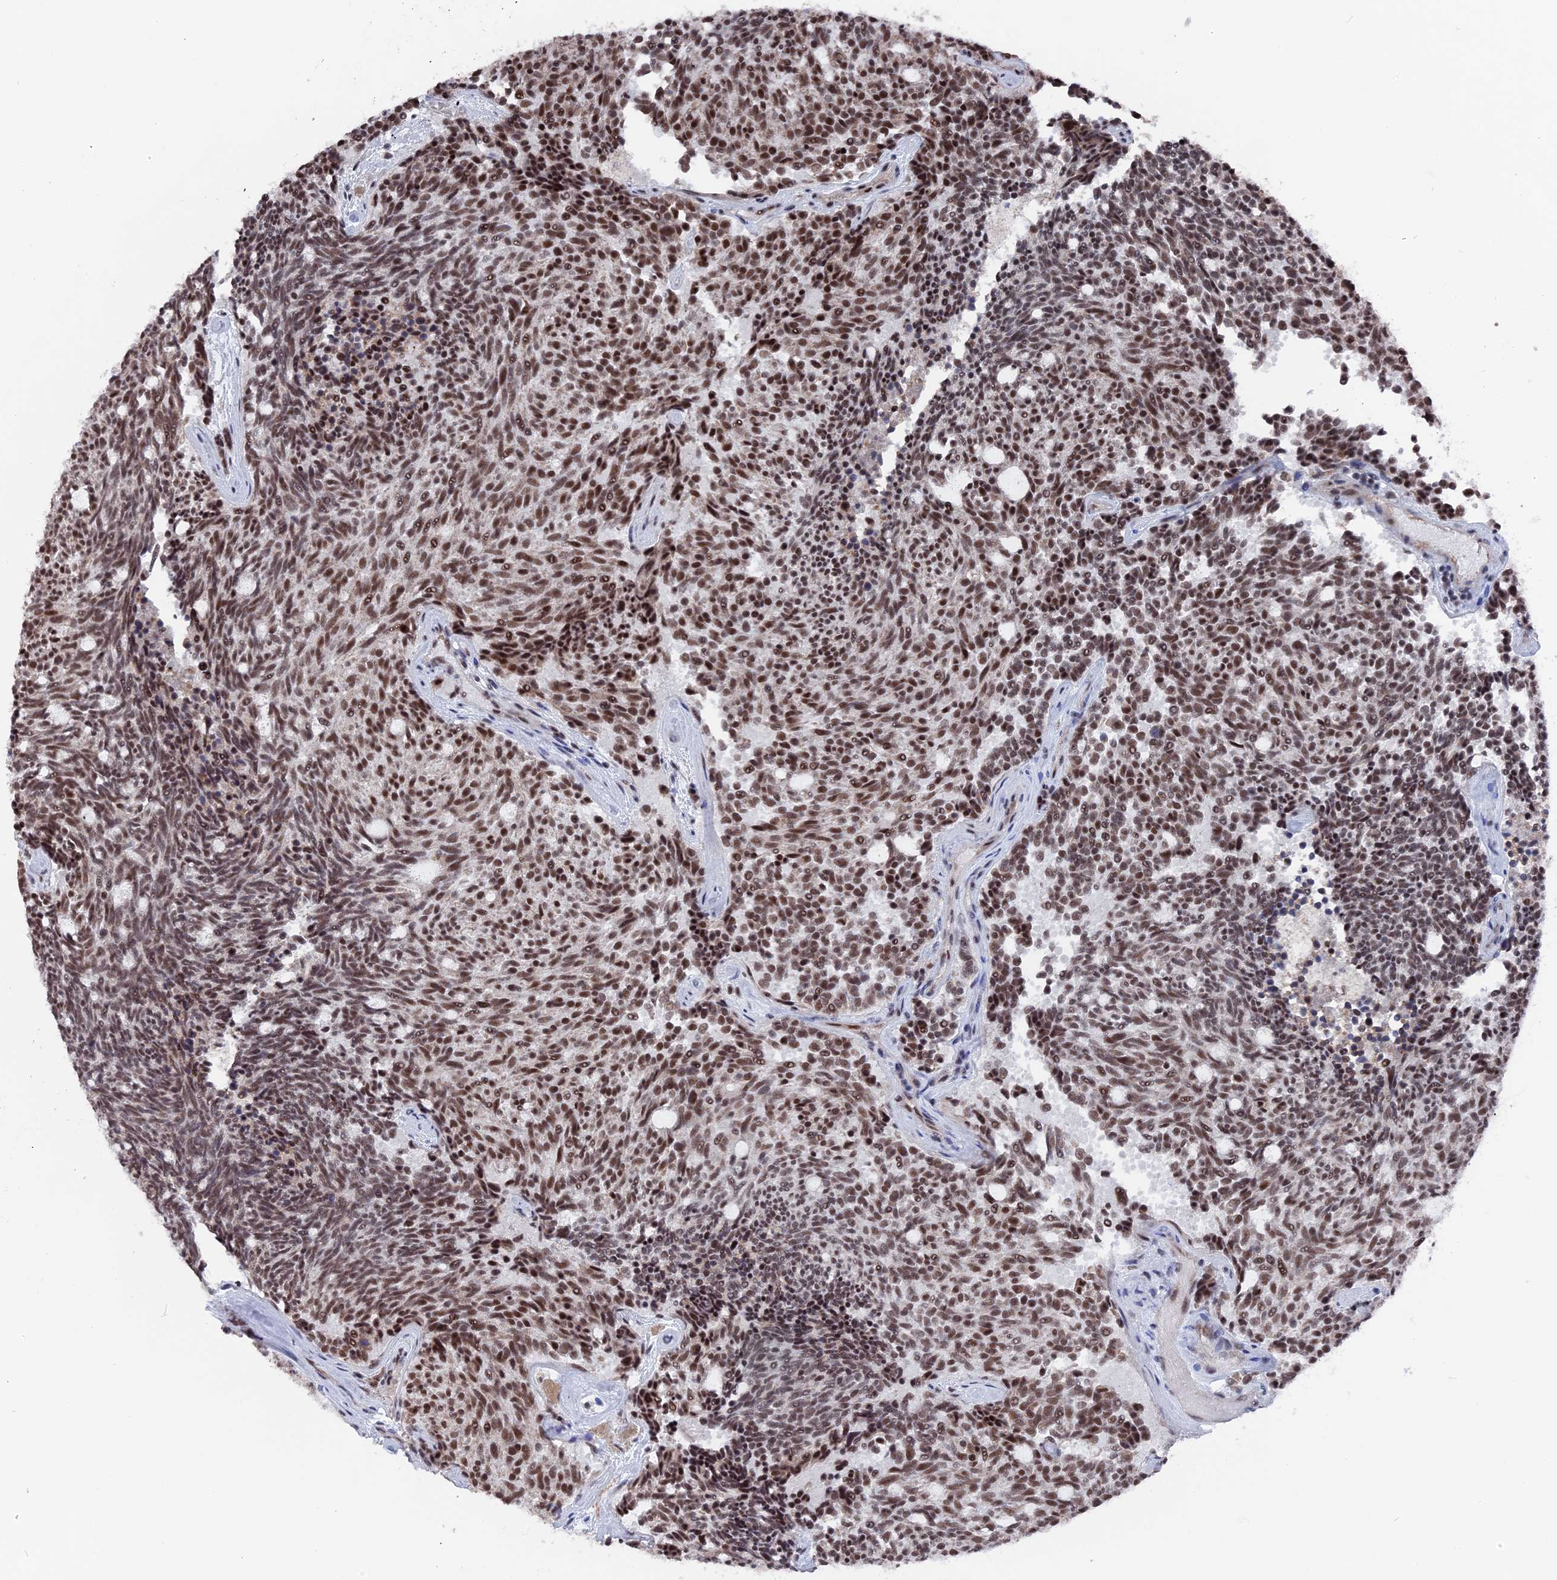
{"staining": {"intensity": "moderate", "quantity": ">75%", "location": "nuclear"}, "tissue": "carcinoid", "cell_type": "Tumor cells", "image_type": "cancer", "snomed": [{"axis": "morphology", "description": "Carcinoid, malignant, NOS"}, {"axis": "topography", "description": "Pancreas"}], "caption": "DAB immunohistochemical staining of human carcinoid shows moderate nuclear protein staining in about >75% of tumor cells.", "gene": "SF3A2", "patient": {"sex": "female", "age": 54}}